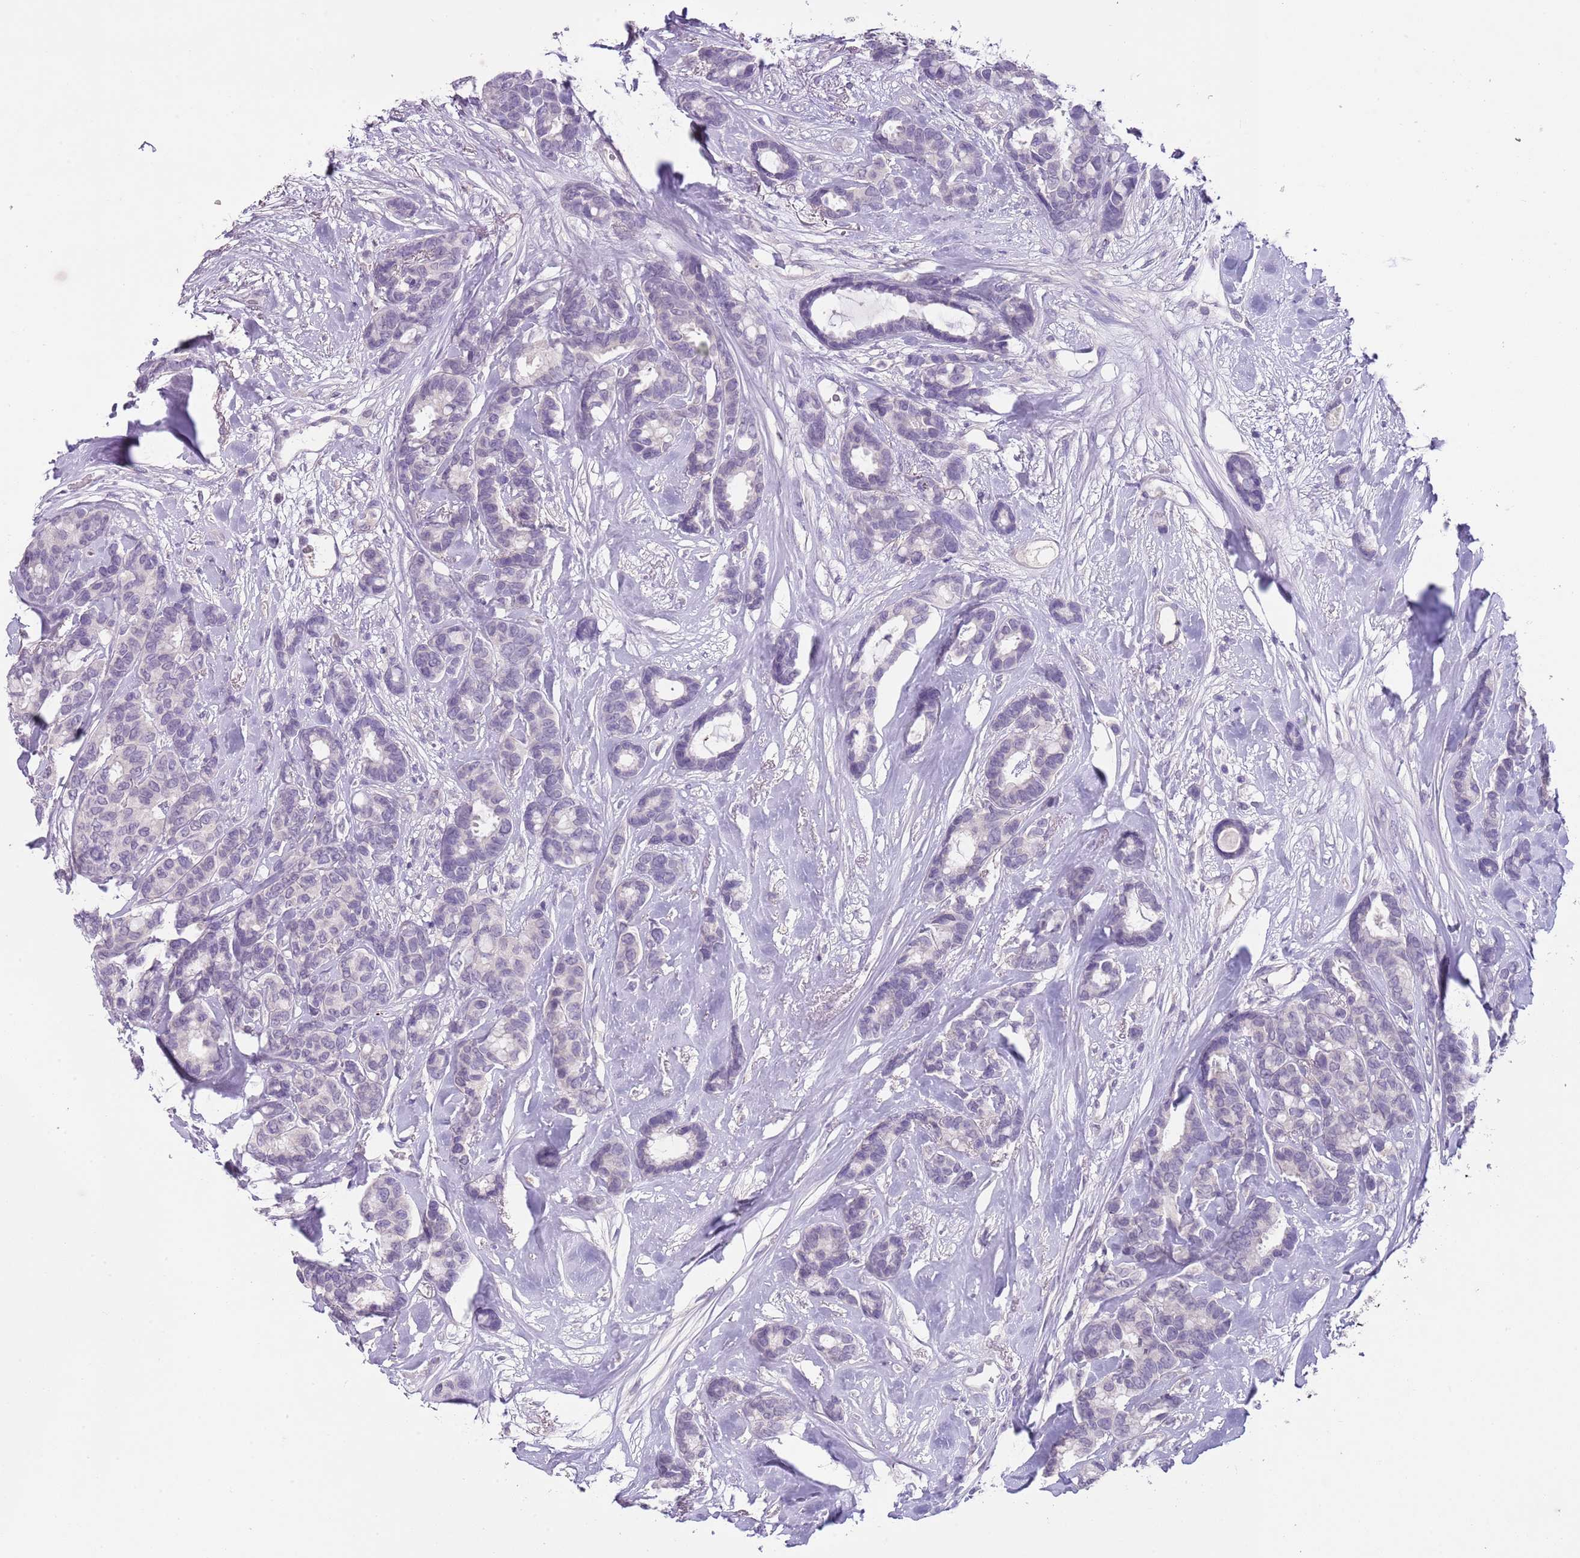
{"staining": {"intensity": "negative", "quantity": "none", "location": "none"}, "tissue": "breast cancer", "cell_type": "Tumor cells", "image_type": "cancer", "snomed": [{"axis": "morphology", "description": "Duct carcinoma"}, {"axis": "topography", "description": "Breast"}], "caption": "Photomicrograph shows no significant protein positivity in tumor cells of breast intraductal carcinoma.", "gene": "SLC35E3", "patient": {"sex": "female", "age": 87}}